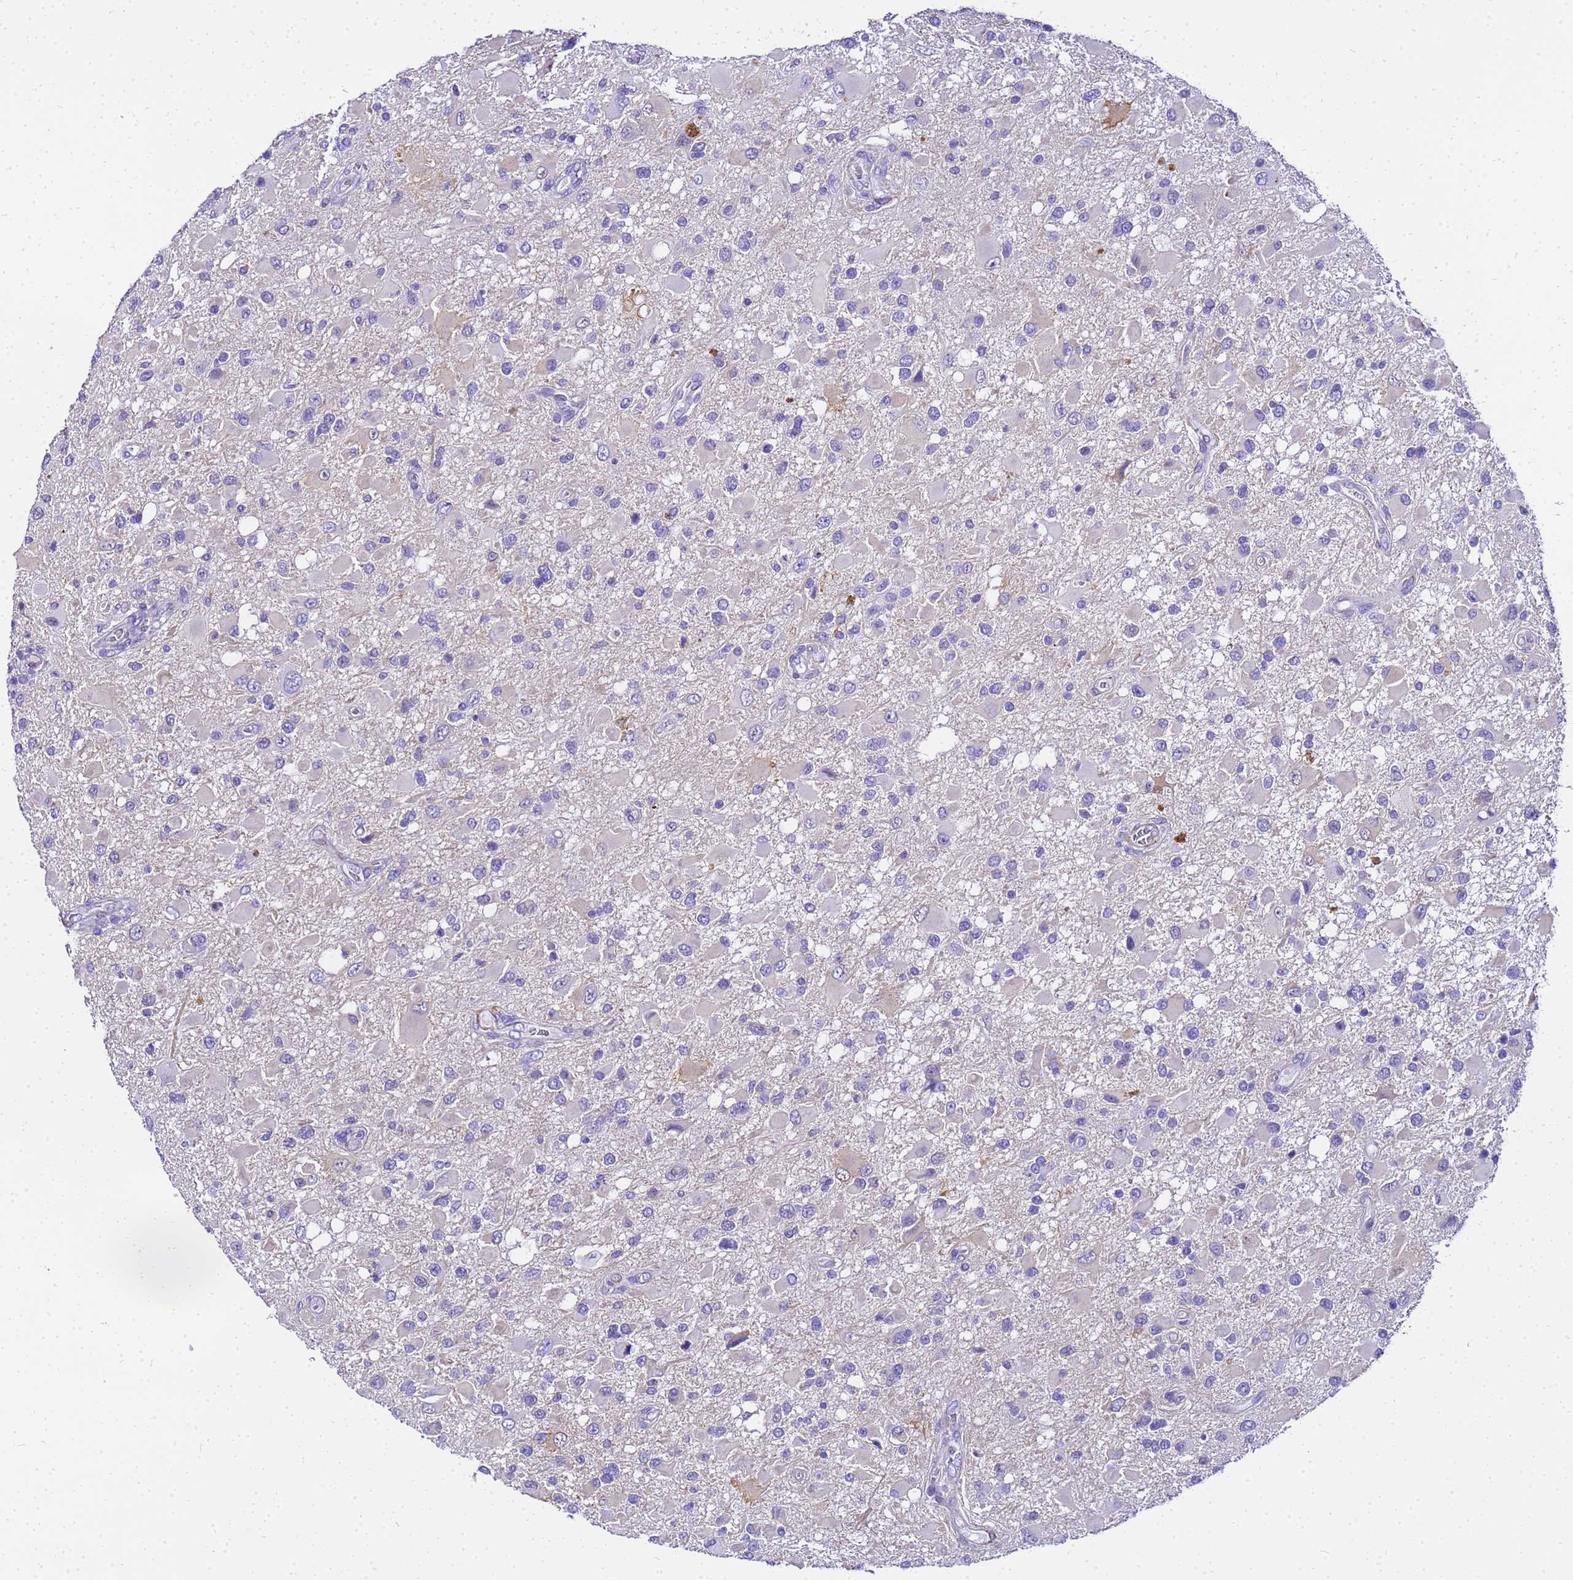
{"staining": {"intensity": "negative", "quantity": "none", "location": "none"}, "tissue": "glioma", "cell_type": "Tumor cells", "image_type": "cancer", "snomed": [{"axis": "morphology", "description": "Glioma, malignant, High grade"}, {"axis": "topography", "description": "Brain"}], "caption": "High magnification brightfield microscopy of malignant glioma (high-grade) stained with DAB (brown) and counterstained with hematoxylin (blue): tumor cells show no significant expression.", "gene": "HSPB6", "patient": {"sex": "male", "age": 53}}